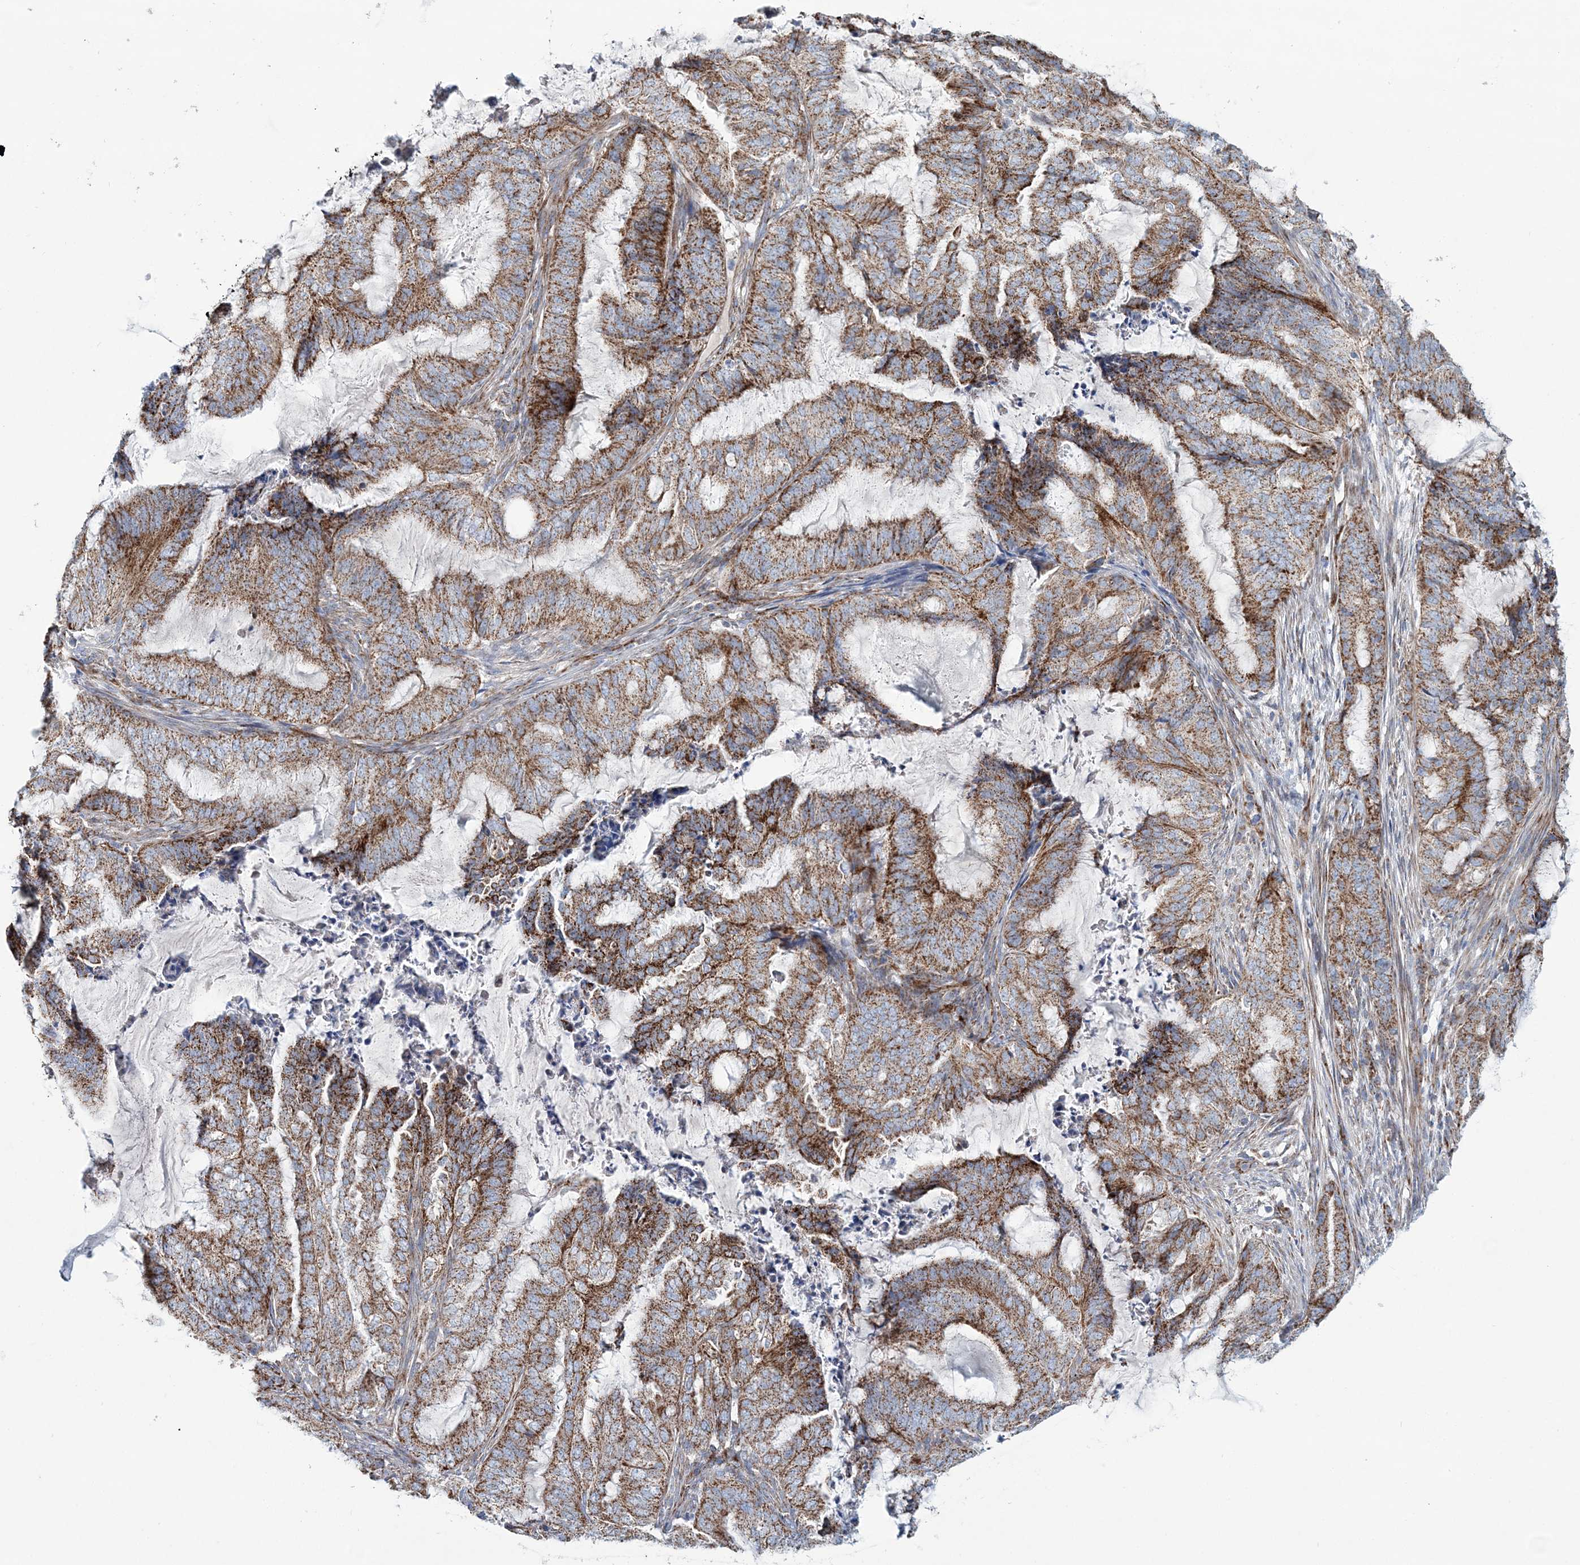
{"staining": {"intensity": "moderate", "quantity": ">75%", "location": "cytoplasmic/membranous"}, "tissue": "endometrial cancer", "cell_type": "Tumor cells", "image_type": "cancer", "snomed": [{"axis": "morphology", "description": "Adenocarcinoma, NOS"}, {"axis": "topography", "description": "Endometrium"}], "caption": "About >75% of tumor cells in human endometrial adenocarcinoma display moderate cytoplasmic/membranous protein positivity as visualized by brown immunohistochemical staining.", "gene": "ARHGAP6", "patient": {"sex": "female", "age": 51}}